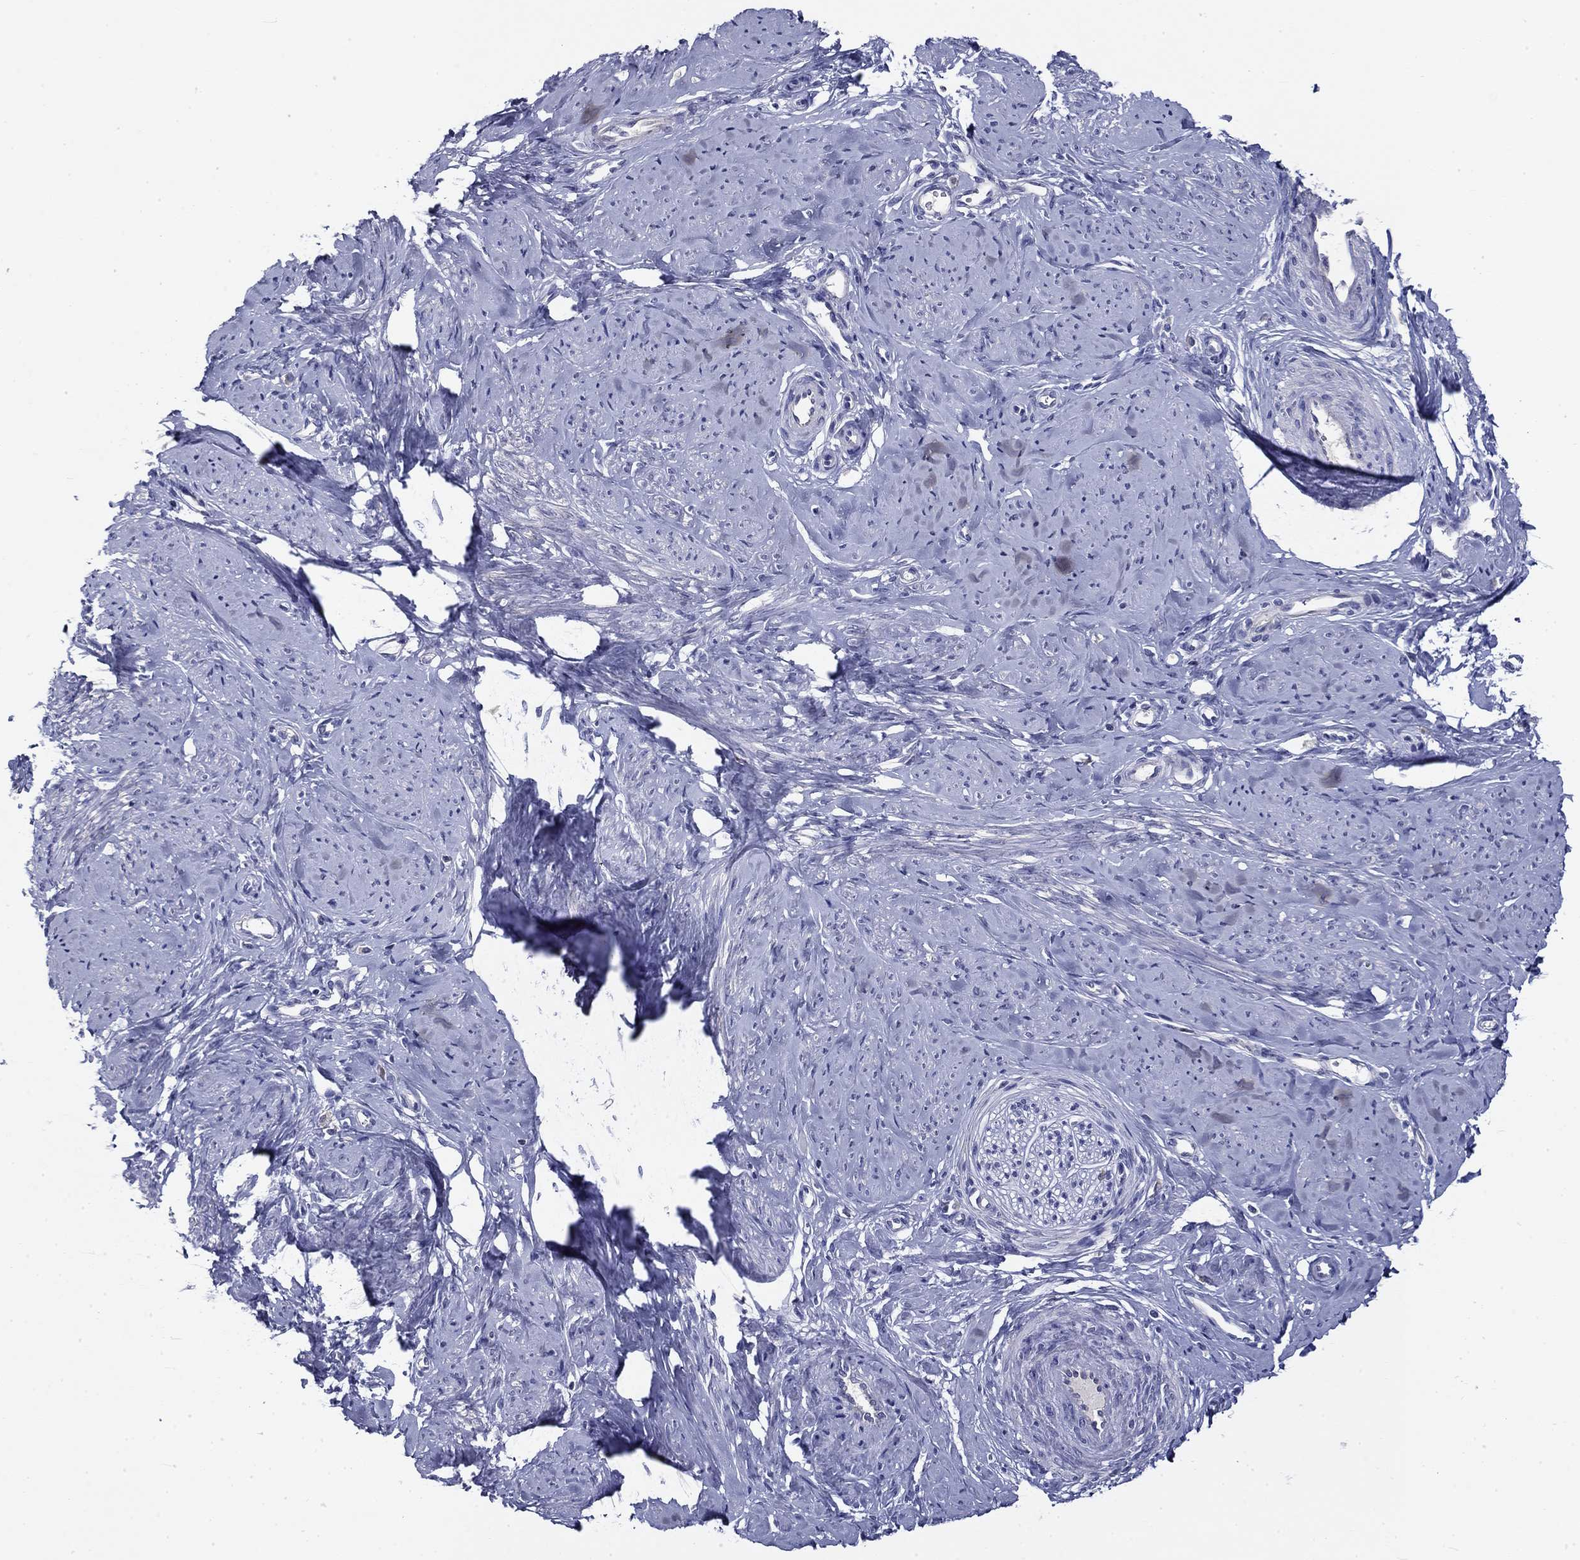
{"staining": {"intensity": "negative", "quantity": "none", "location": "none"}, "tissue": "smooth muscle", "cell_type": "Smooth muscle cells", "image_type": "normal", "snomed": [{"axis": "morphology", "description": "Normal tissue, NOS"}, {"axis": "topography", "description": "Smooth muscle"}], "caption": "DAB immunohistochemical staining of normal smooth muscle shows no significant positivity in smooth muscle cells.", "gene": "POU2F2", "patient": {"sex": "female", "age": 48}}